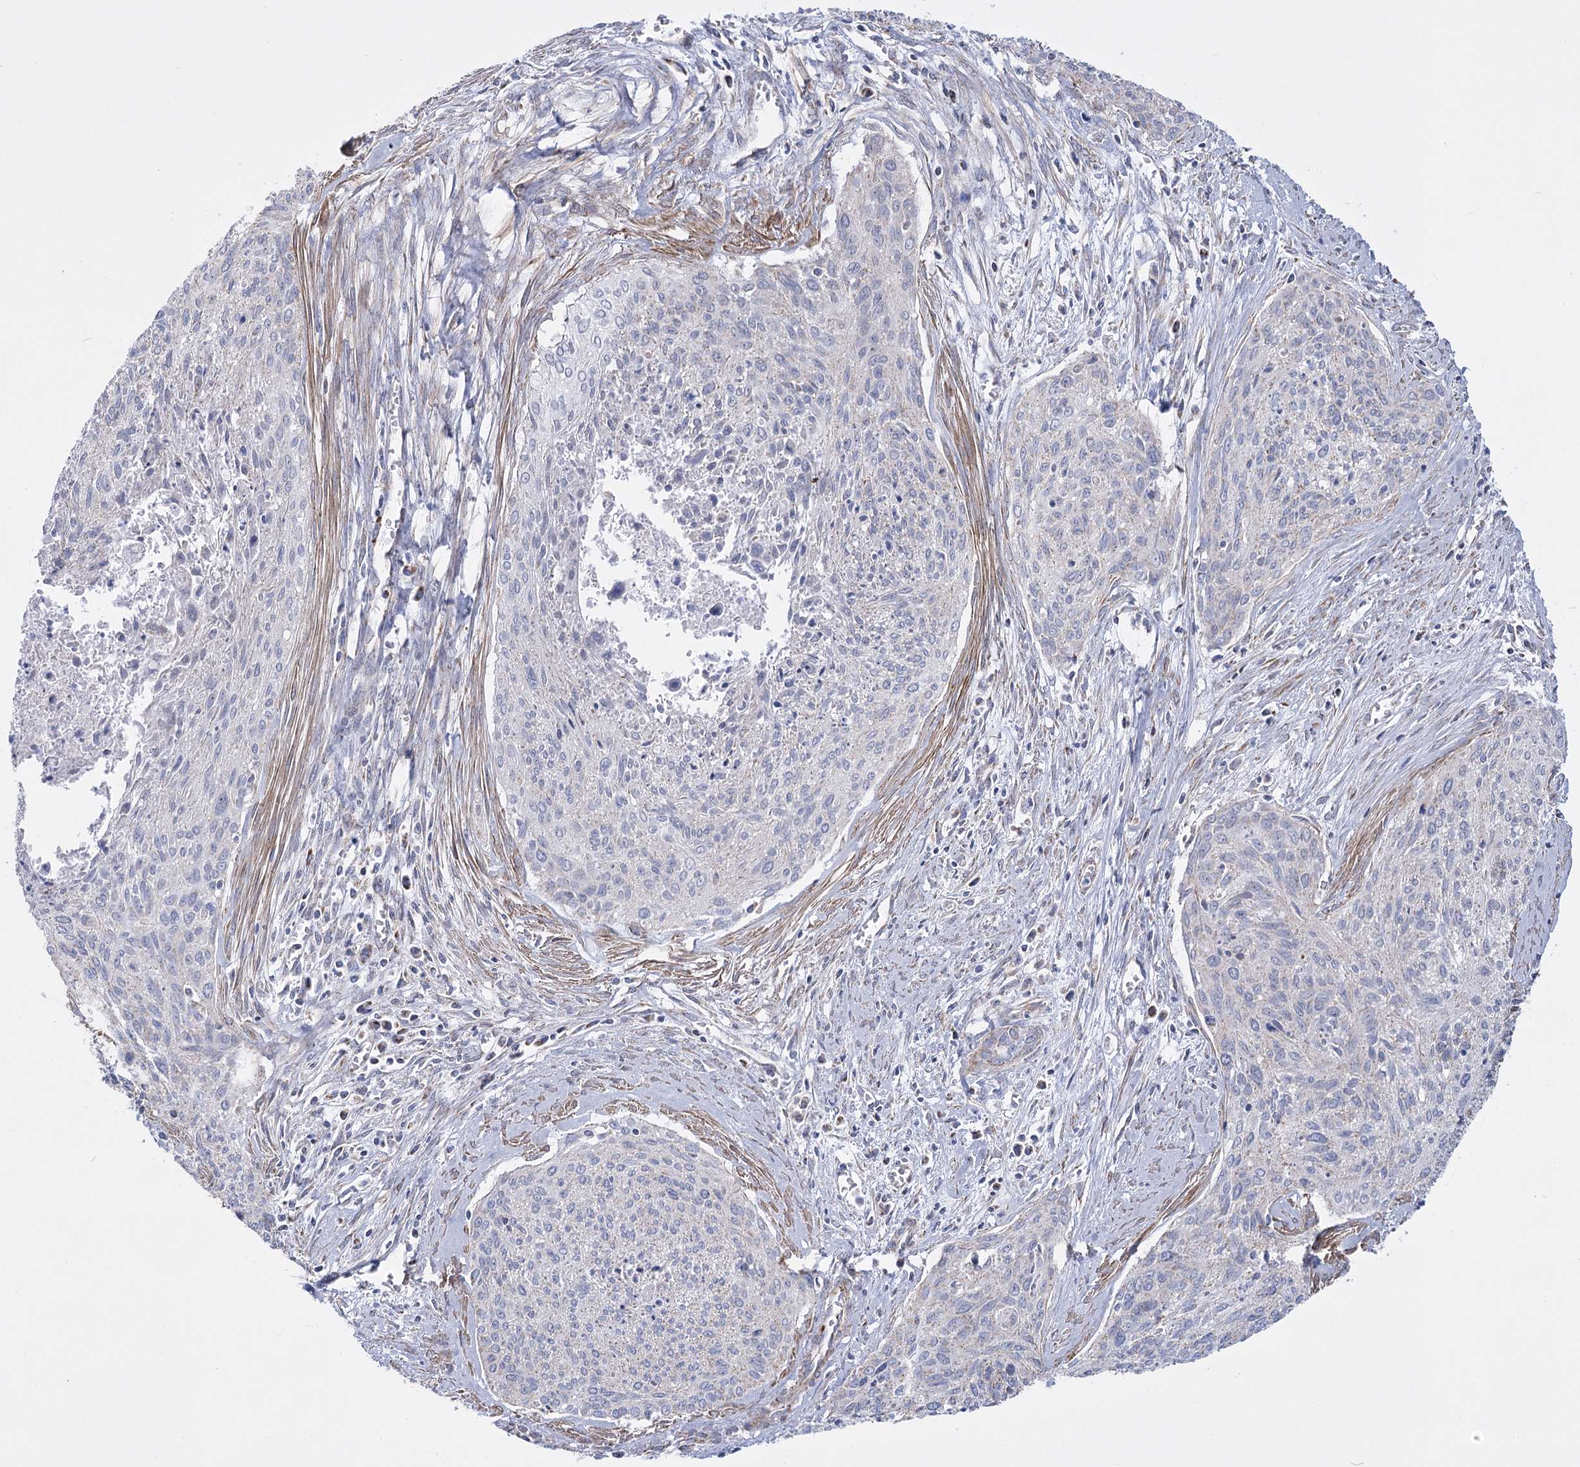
{"staining": {"intensity": "negative", "quantity": "none", "location": "none"}, "tissue": "cervical cancer", "cell_type": "Tumor cells", "image_type": "cancer", "snomed": [{"axis": "morphology", "description": "Squamous cell carcinoma, NOS"}, {"axis": "topography", "description": "Cervix"}], "caption": "This is an immunohistochemistry image of human squamous cell carcinoma (cervical). There is no expression in tumor cells.", "gene": "PDHB", "patient": {"sex": "female", "age": 55}}